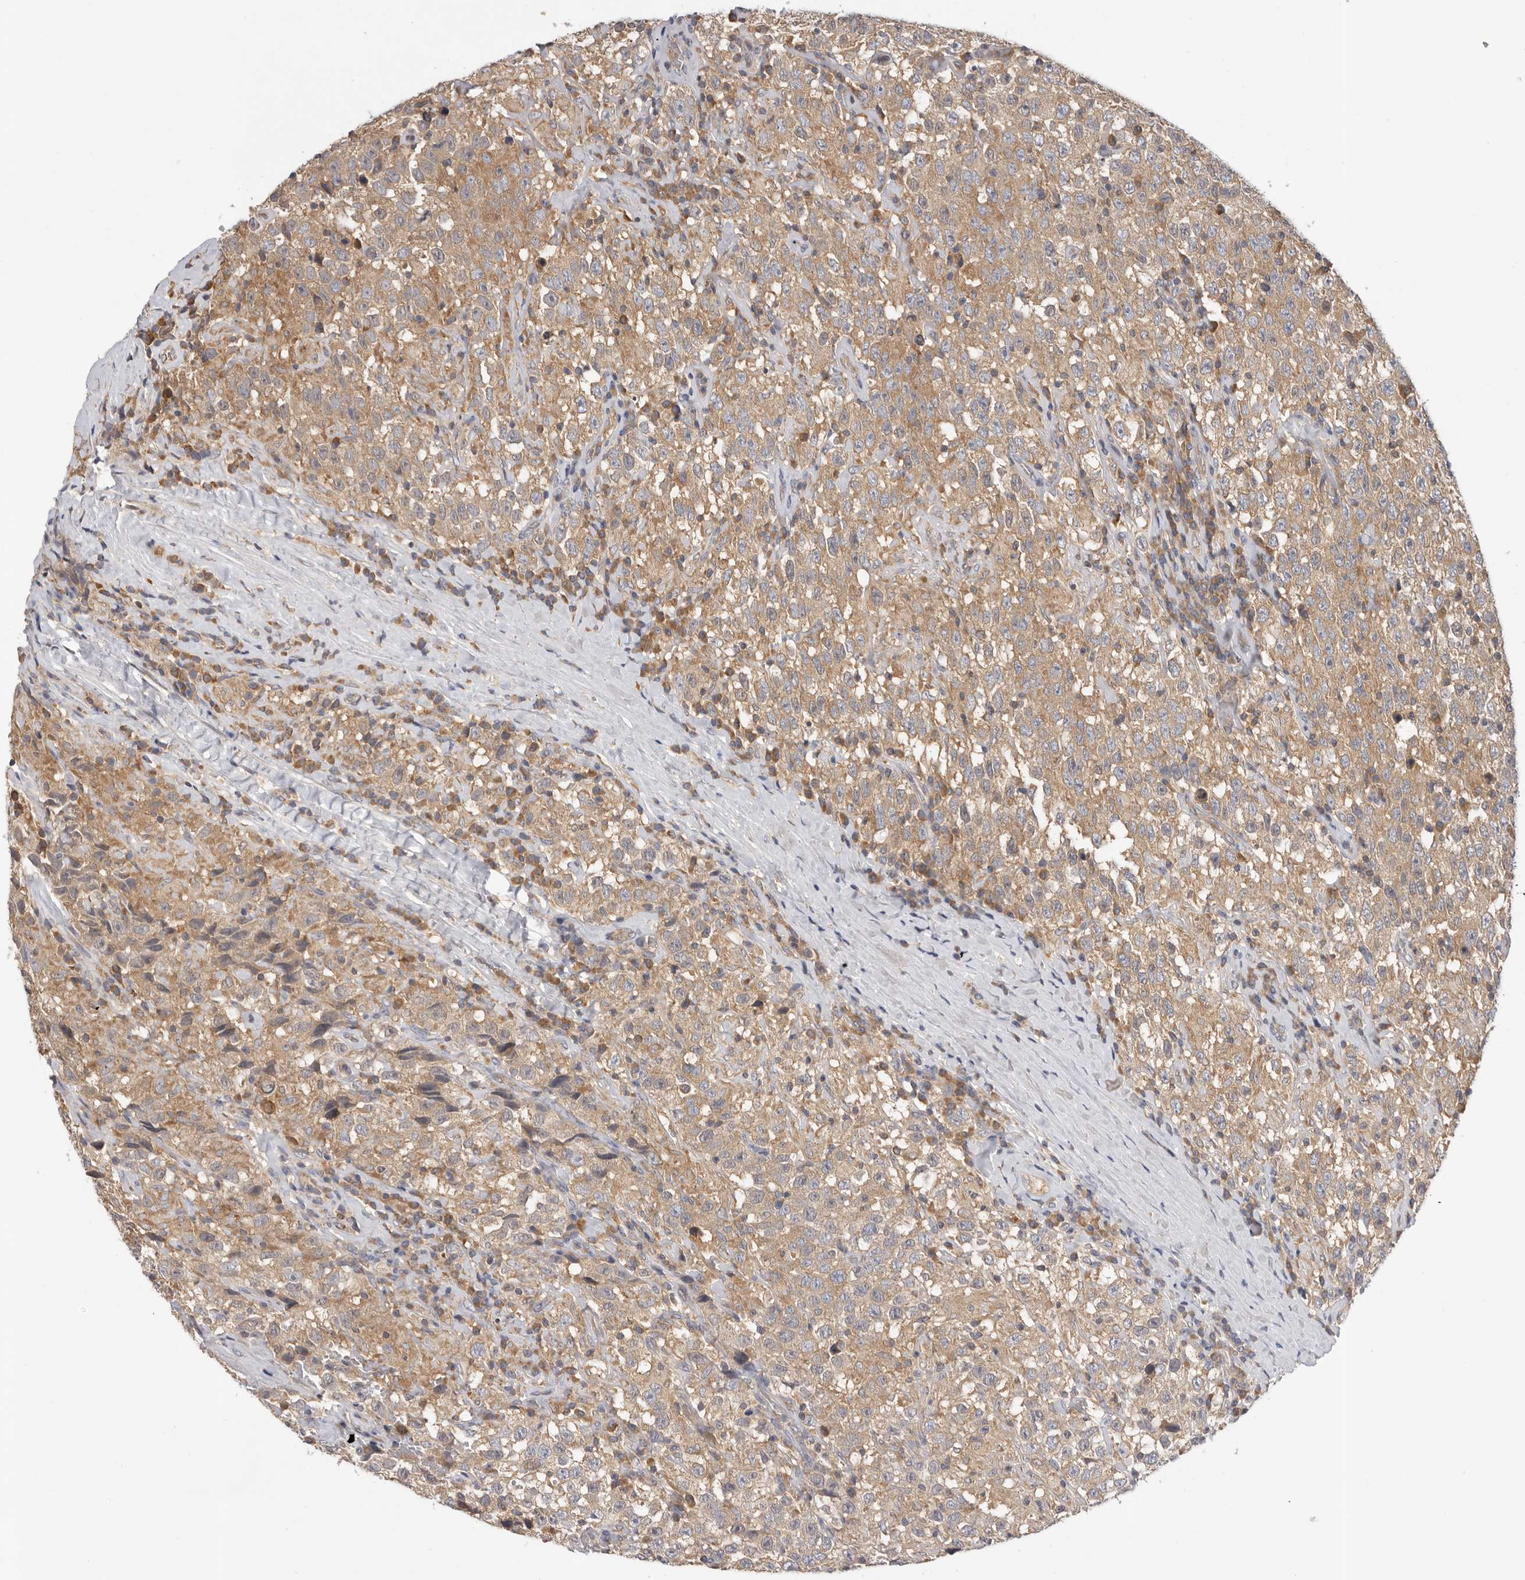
{"staining": {"intensity": "moderate", "quantity": ">75%", "location": "cytoplasmic/membranous"}, "tissue": "testis cancer", "cell_type": "Tumor cells", "image_type": "cancer", "snomed": [{"axis": "morphology", "description": "Seminoma, NOS"}, {"axis": "topography", "description": "Testis"}], "caption": "Moderate cytoplasmic/membranous staining is appreciated in about >75% of tumor cells in testis seminoma. (brown staining indicates protein expression, while blue staining denotes nuclei).", "gene": "PPP1R42", "patient": {"sex": "male", "age": 41}}